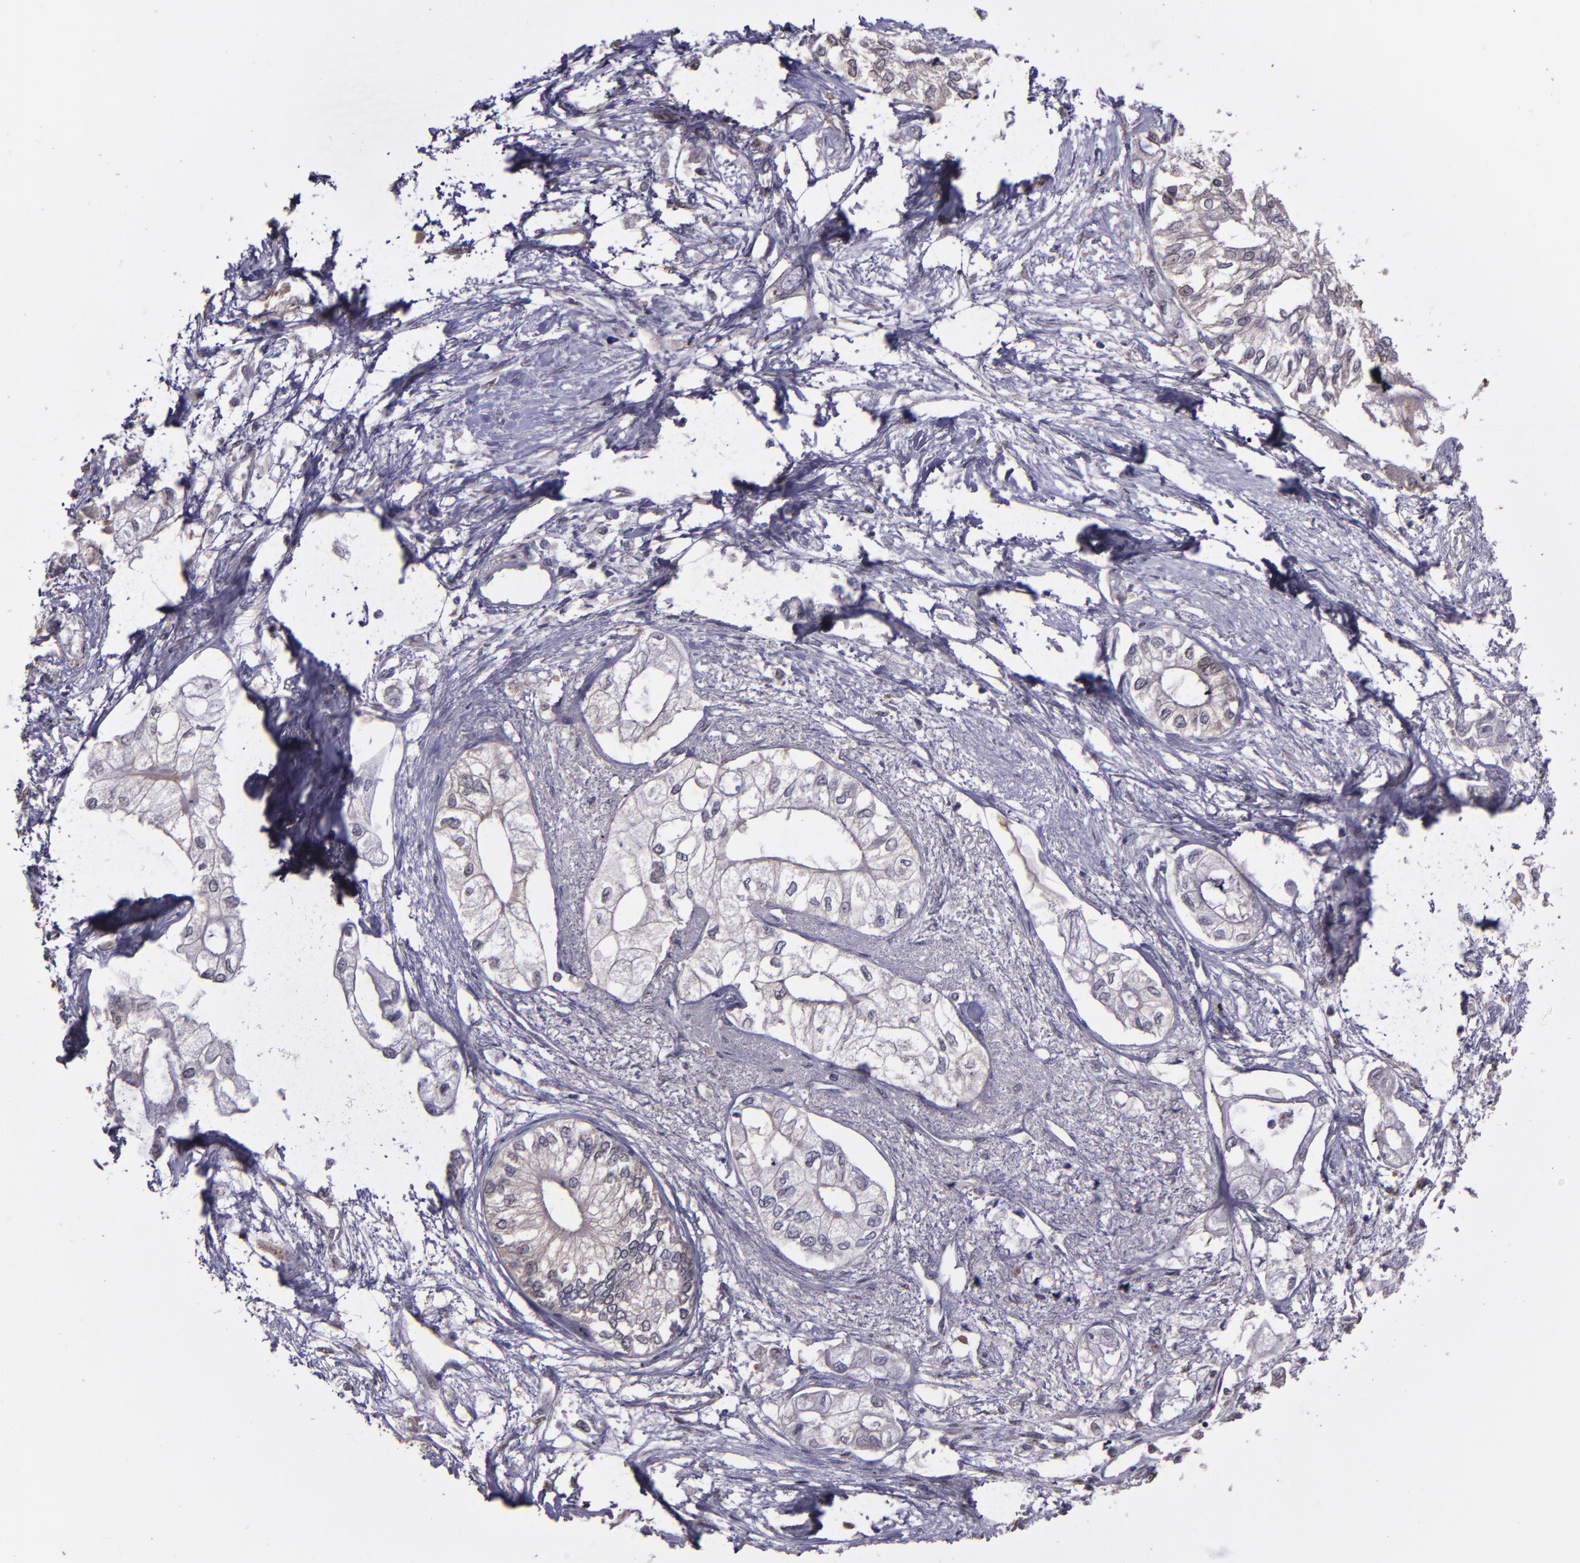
{"staining": {"intensity": "weak", "quantity": "<25%", "location": "cytoplasmic/membranous"}, "tissue": "pancreatic cancer", "cell_type": "Tumor cells", "image_type": "cancer", "snomed": [{"axis": "morphology", "description": "Adenocarcinoma, NOS"}, {"axis": "topography", "description": "Pancreas"}], "caption": "Immunohistochemical staining of pancreatic adenocarcinoma displays no significant staining in tumor cells.", "gene": "SERPINF2", "patient": {"sex": "male", "age": 79}}